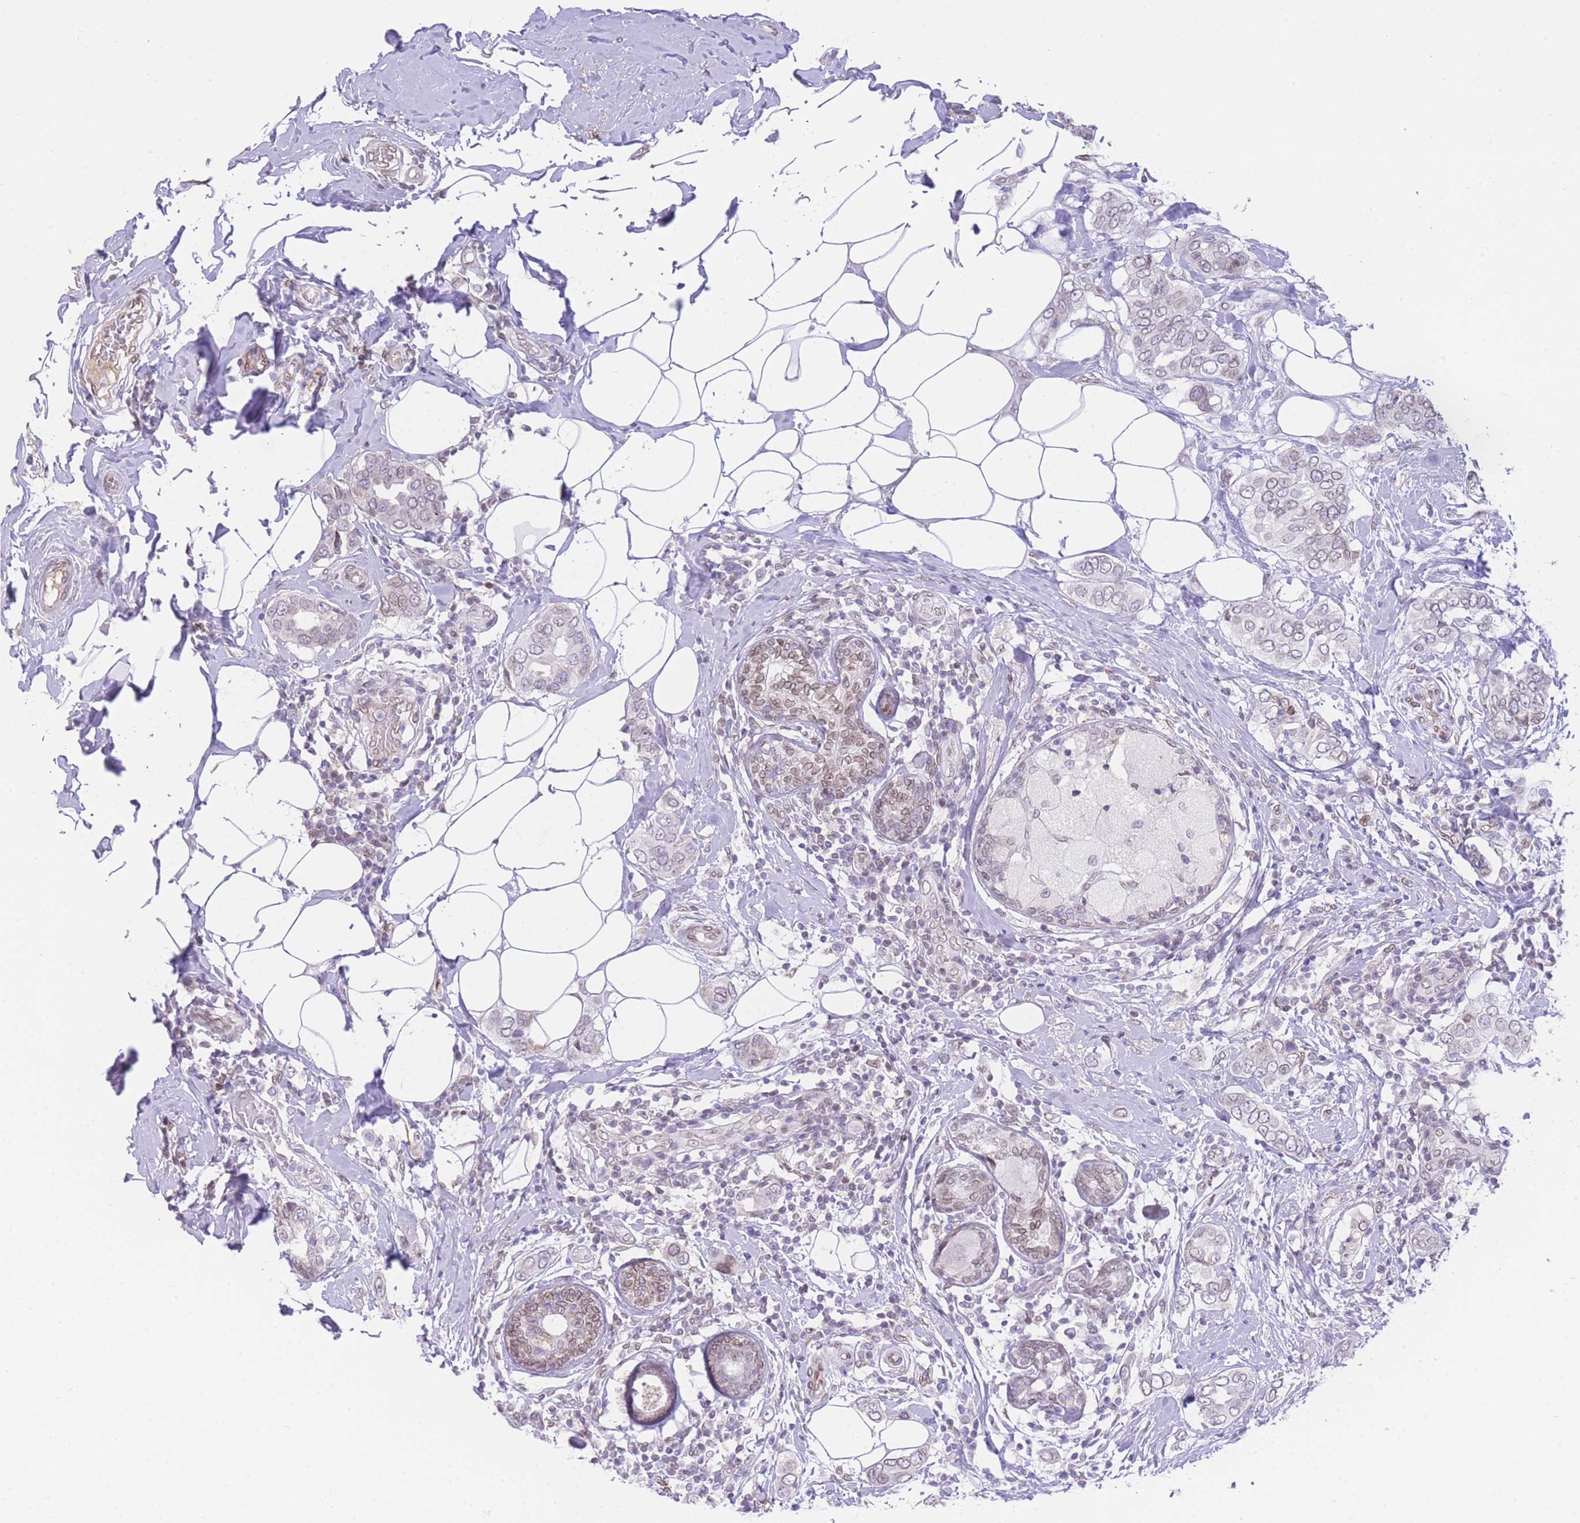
{"staining": {"intensity": "weak", "quantity": ">75%", "location": "nuclear"}, "tissue": "breast cancer", "cell_type": "Tumor cells", "image_type": "cancer", "snomed": [{"axis": "morphology", "description": "Lobular carcinoma"}, {"axis": "topography", "description": "Breast"}], "caption": "This is a photomicrograph of immunohistochemistry staining of lobular carcinoma (breast), which shows weak expression in the nuclear of tumor cells.", "gene": "OR10AD1", "patient": {"sex": "female", "age": 51}}